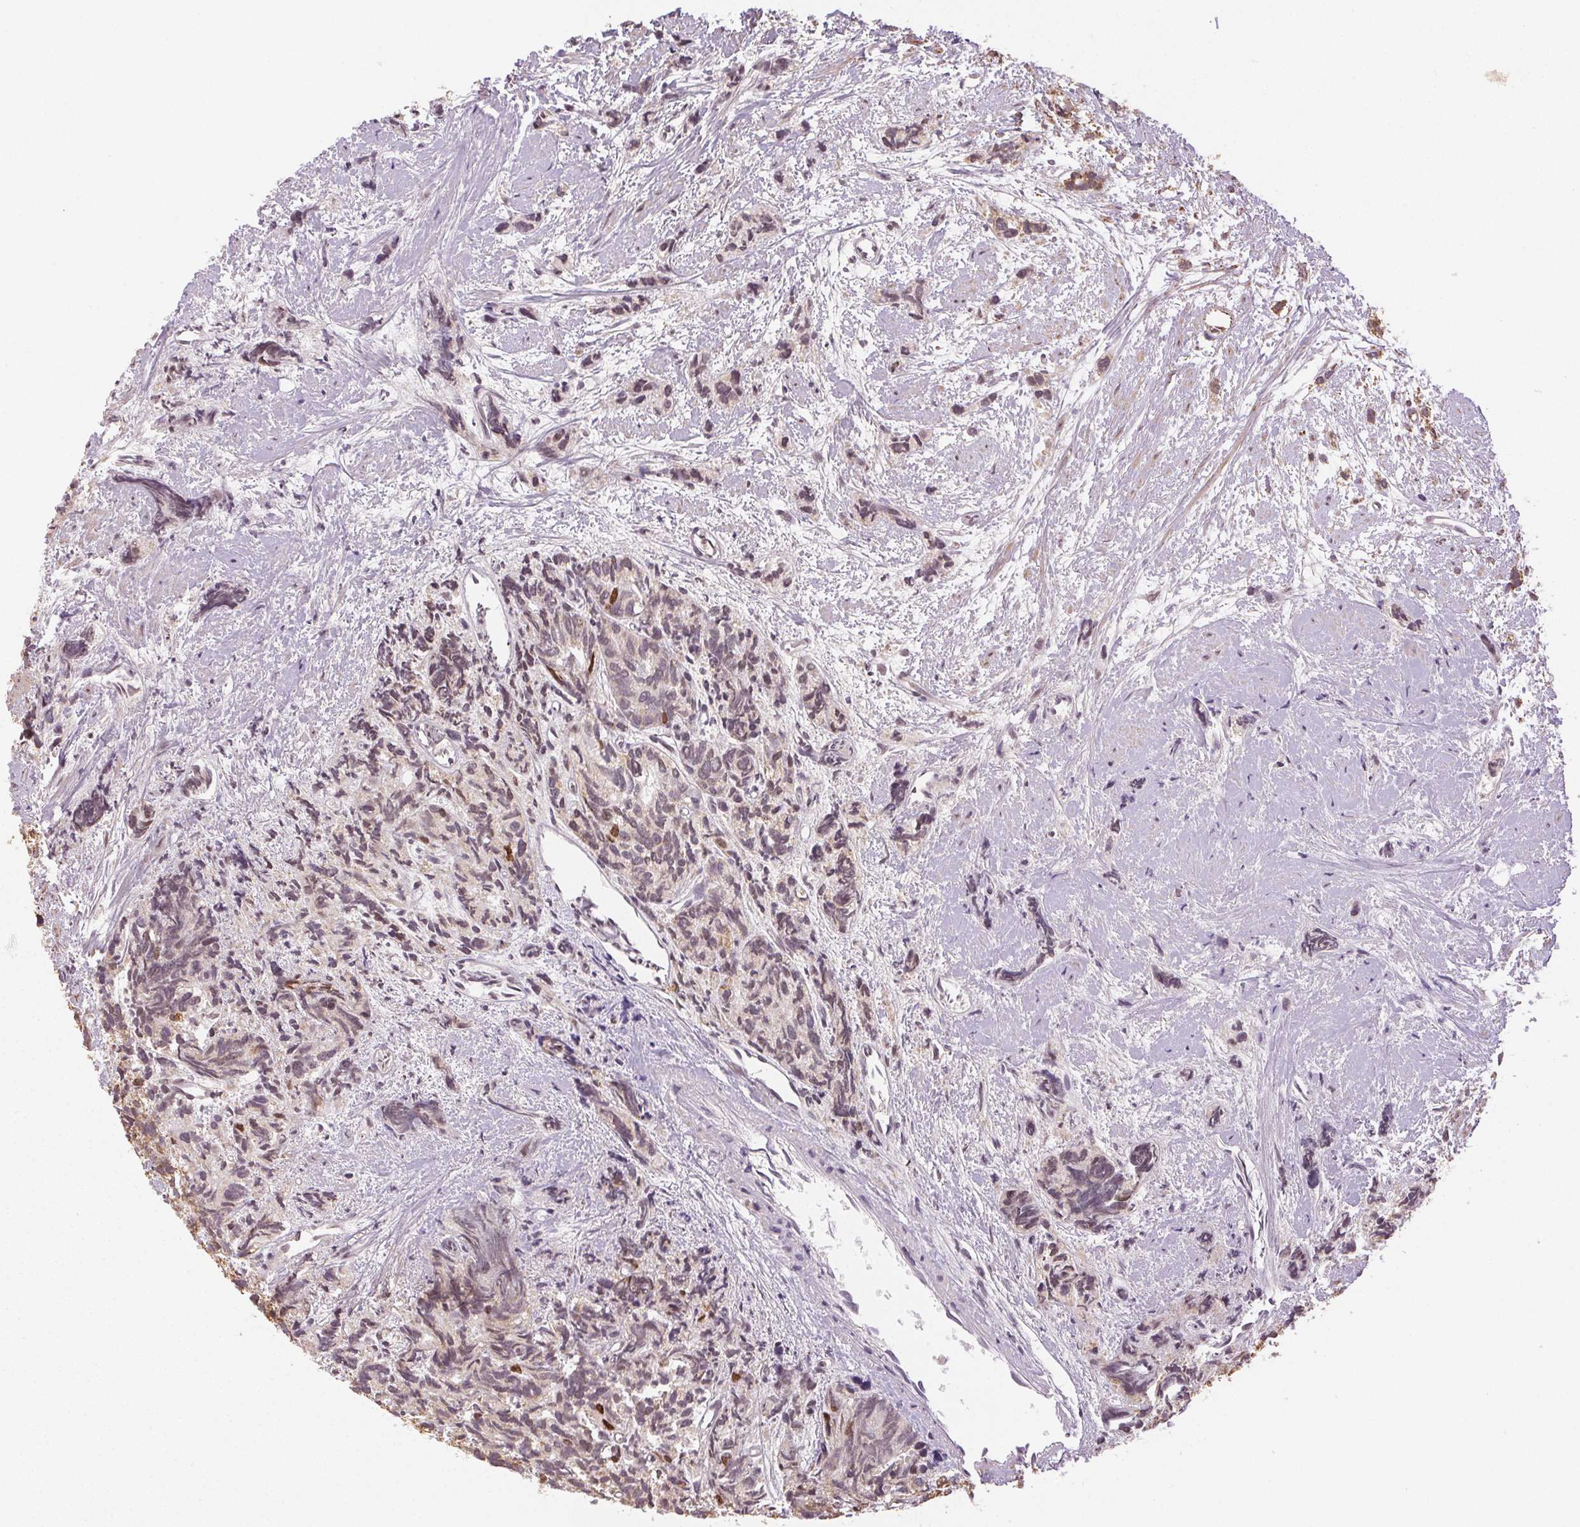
{"staining": {"intensity": "negative", "quantity": "none", "location": "none"}, "tissue": "prostate cancer", "cell_type": "Tumor cells", "image_type": "cancer", "snomed": [{"axis": "morphology", "description": "Adenocarcinoma, High grade"}, {"axis": "topography", "description": "Prostate"}], "caption": "IHC photomicrograph of human adenocarcinoma (high-grade) (prostate) stained for a protein (brown), which reveals no expression in tumor cells.", "gene": "PIWIL4", "patient": {"sex": "male", "age": 77}}